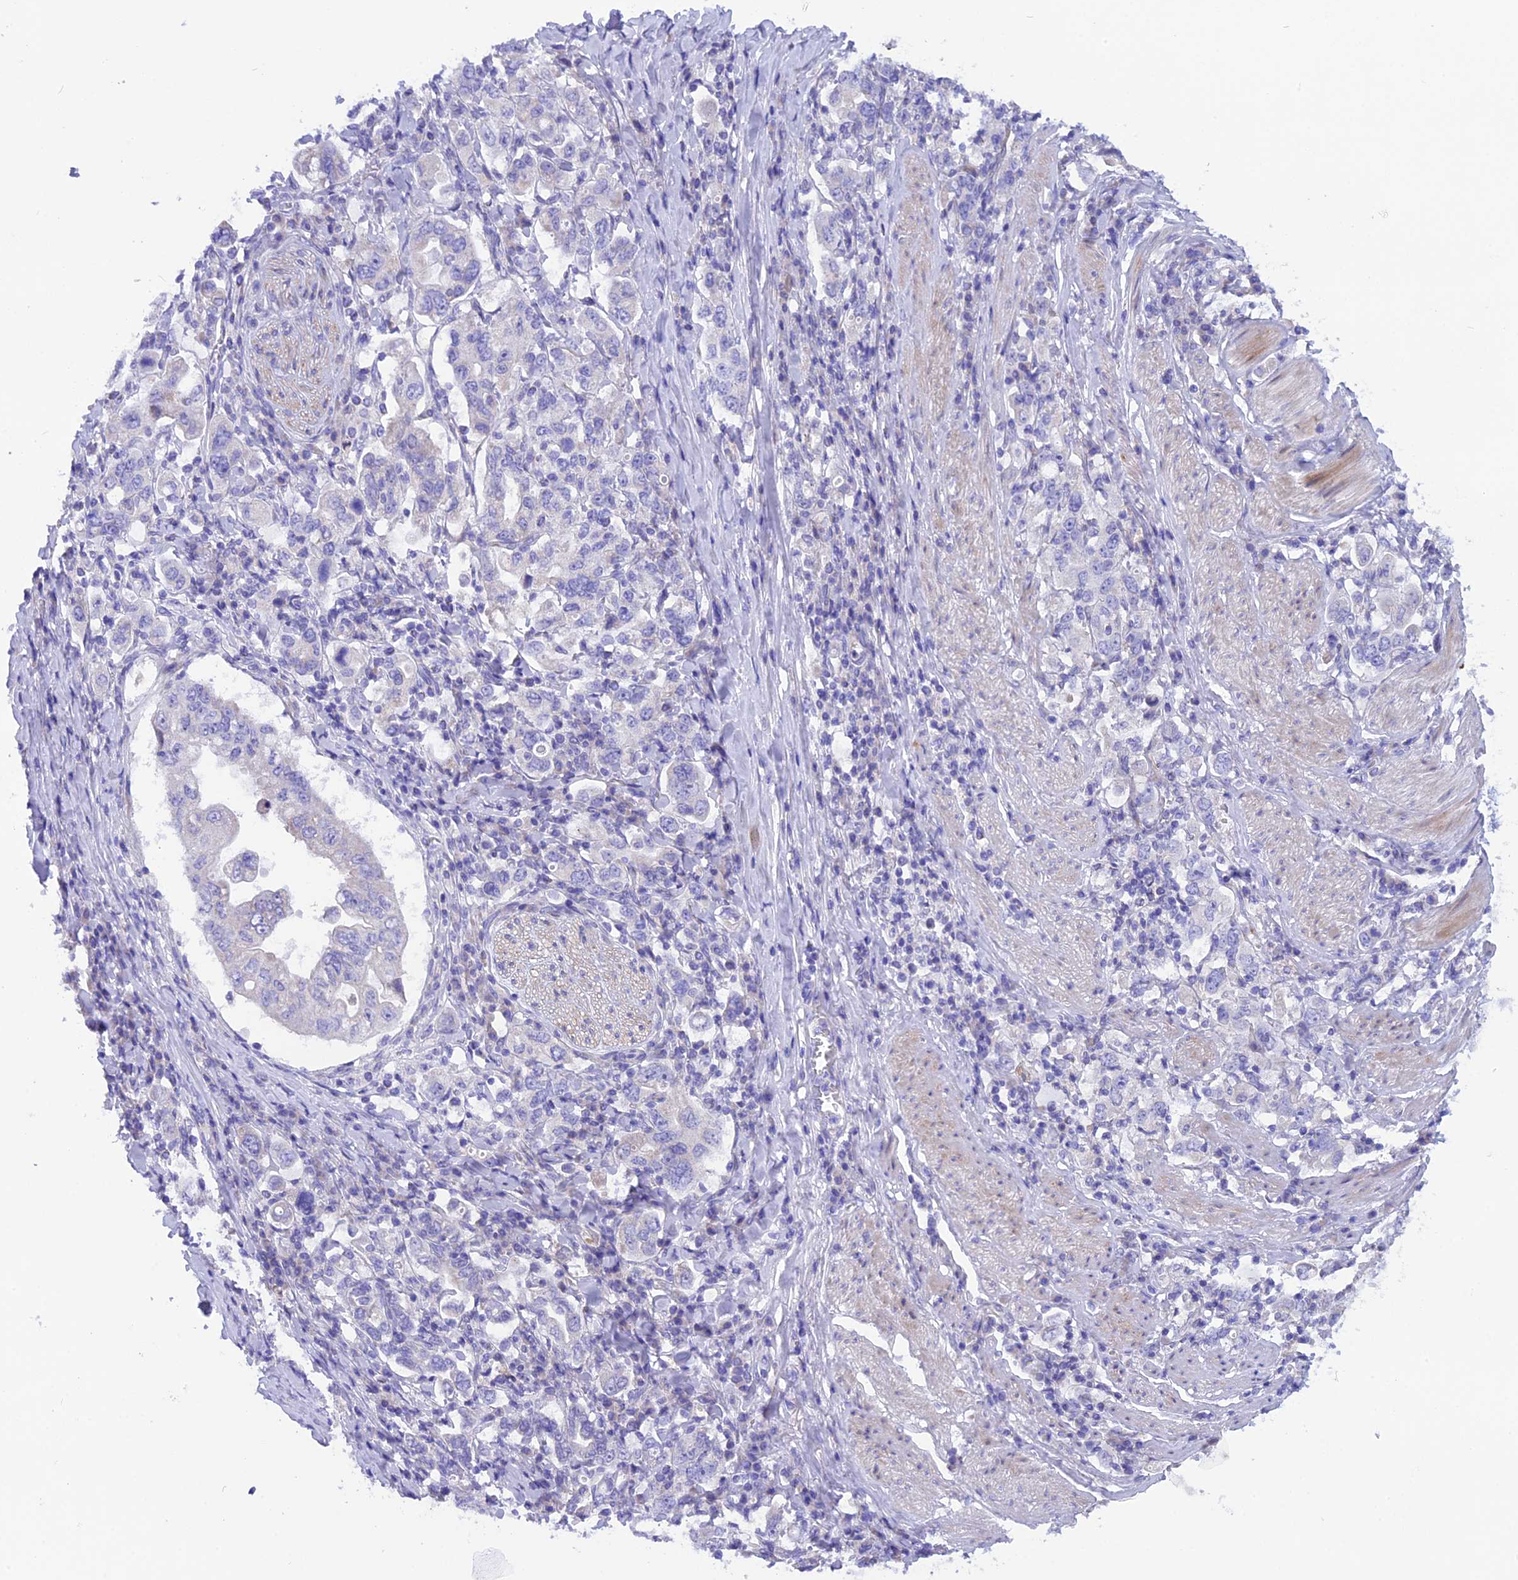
{"staining": {"intensity": "negative", "quantity": "none", "location": "none"}, "tissue": "stomach cancer", "cell_type": "Tumor cells", "image_type": "cancer", "snomed": [{"axis": "morphology", "description": "Adenocarcinoma, NOS"}, {"axis": "topography", "description": "Stomach, upper"}], "caption": "Immunohistochemistry (IHC) of stomach cancer (adenocarcinoma) displays no expression in tumor cells.", "gene": "TMEM138", "patient": {"sex": "male", "age": 62}}